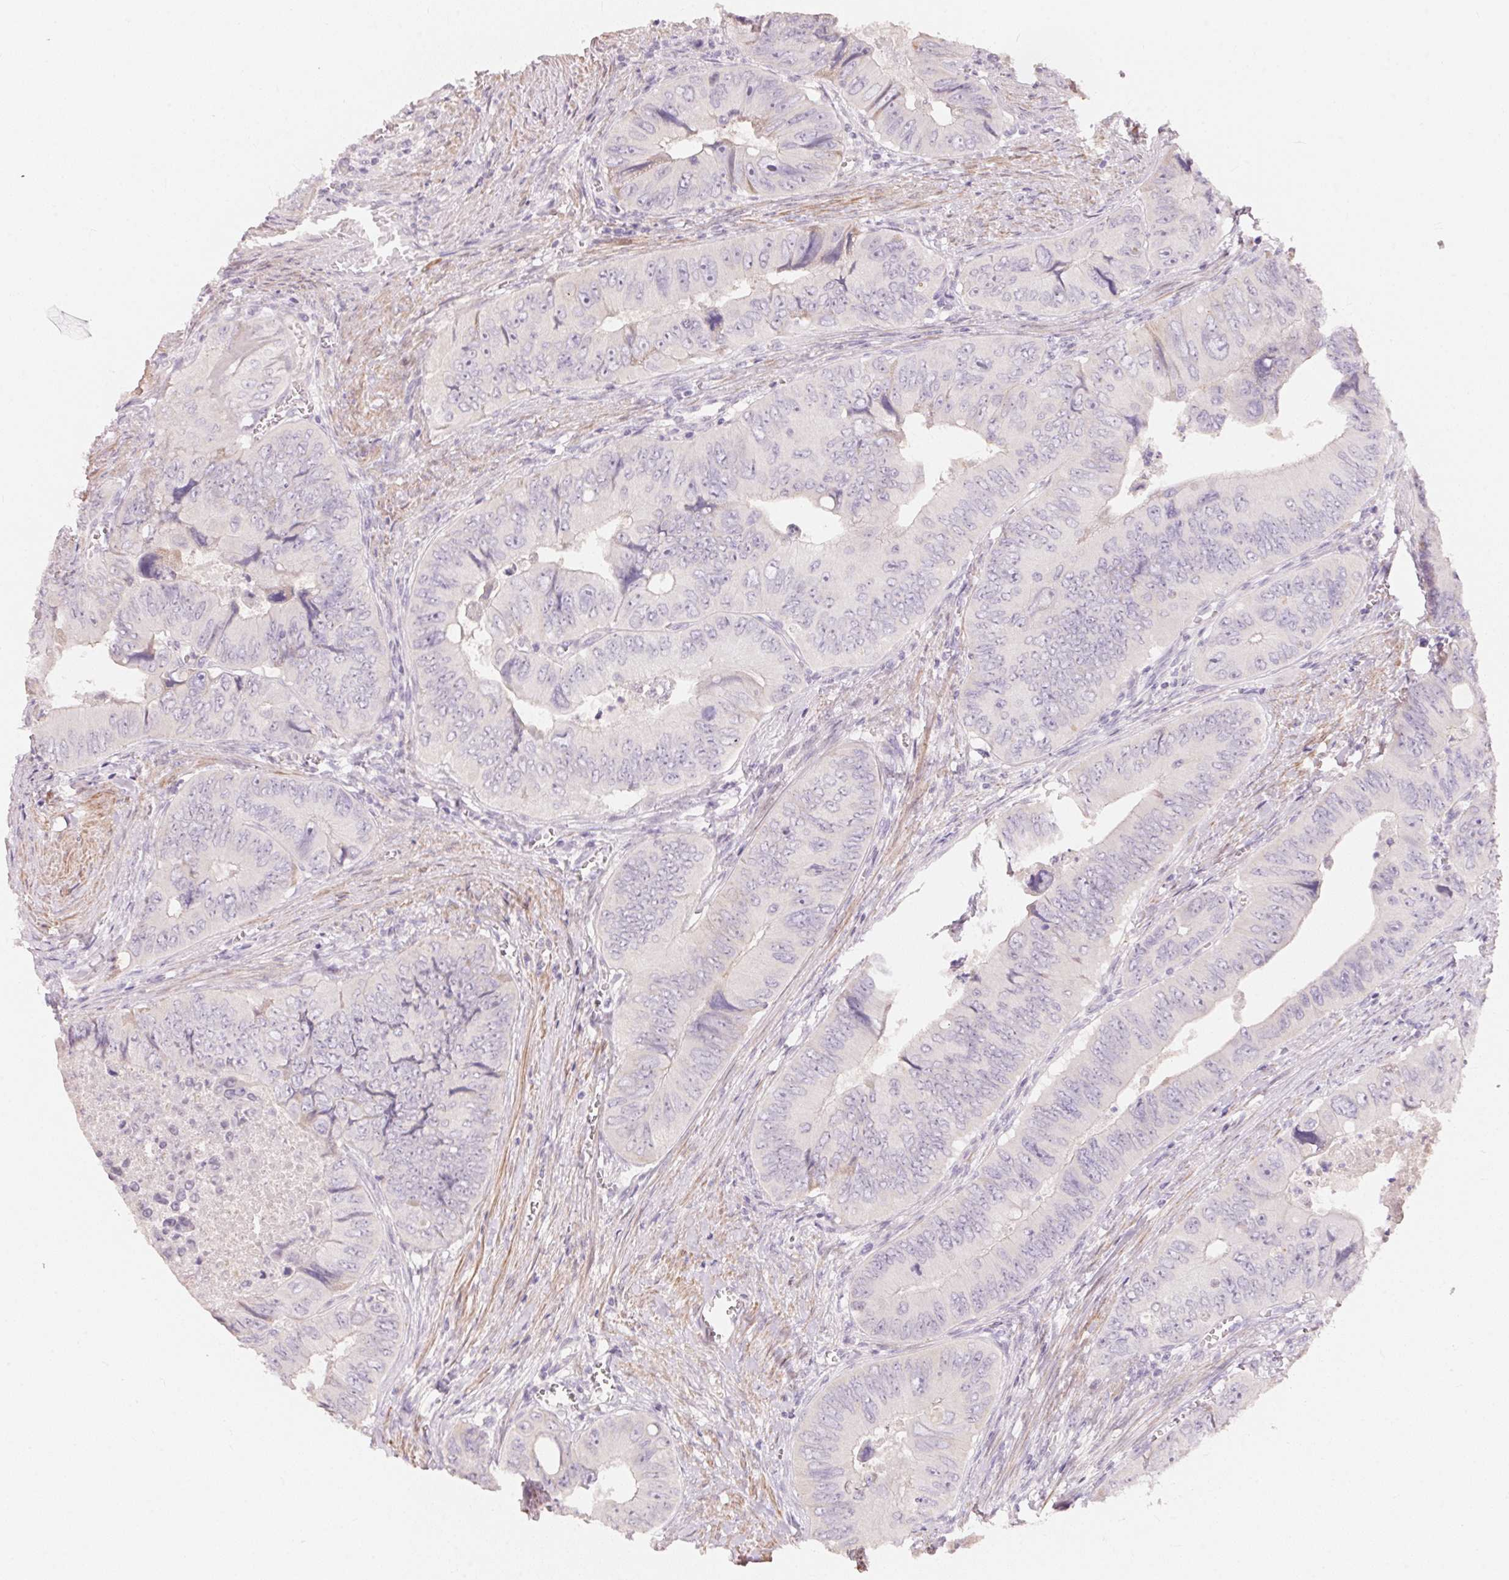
{"staining": {"intensity": "negative", "quantity": "none", "location": "none"}, "tissue": "colorectal cancer", "cell_type": "Tumor cells", "image_type": "cancer", "snomed": [{"axis": "morphology", "description": "Adenocarcinoma, NOS"}, {"axis": "topography", "description": "Colon"}], "caption": "Immunohistochemical staining of colorectal cancer (adenocarcinoma) exhibits no significant positivity in tumor cells.", "gene": "TP53AIP1", "patient": {"sex": "female", "age": 84}}